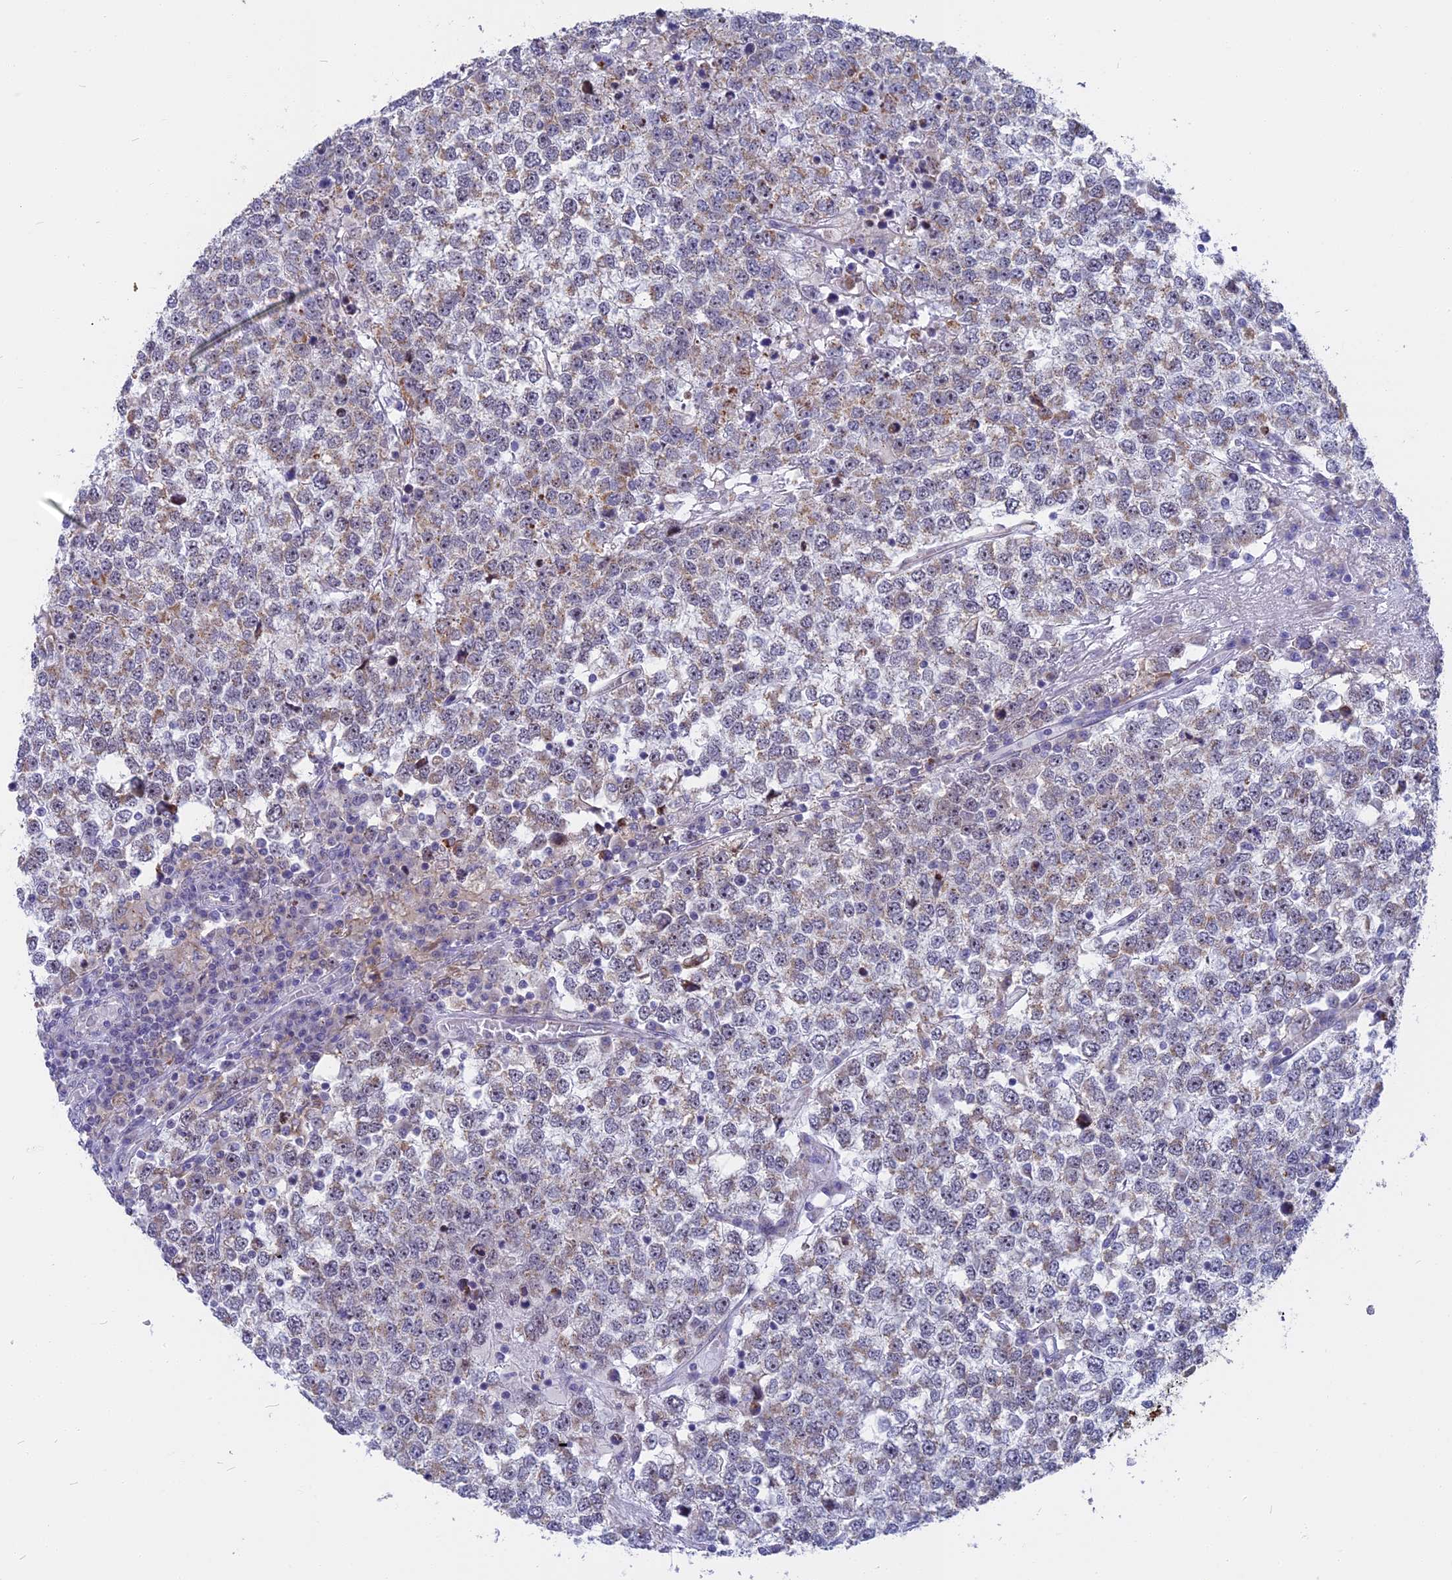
{"staining": {"intensity": "weak", "quantity": "25%-75%", "location": "cytoplasmic/membranous"}, "tissue": "testis cancer", "cell_type": "Tumor cells", "image_type": "cancer", "snomed": [{"axis": "morphology", "description": "Seminoma, NOS"}, {"axis": "topography", "description": "Testis"}], "caption": "Brown immunohistochemical staining in human seminoma (testis) demonstrates weak cytoplasmic/membranous staining in about 25%-75% of tumor cells.", "gene": "DTWD1", "patient": {"sex": "male", "age": 65}}